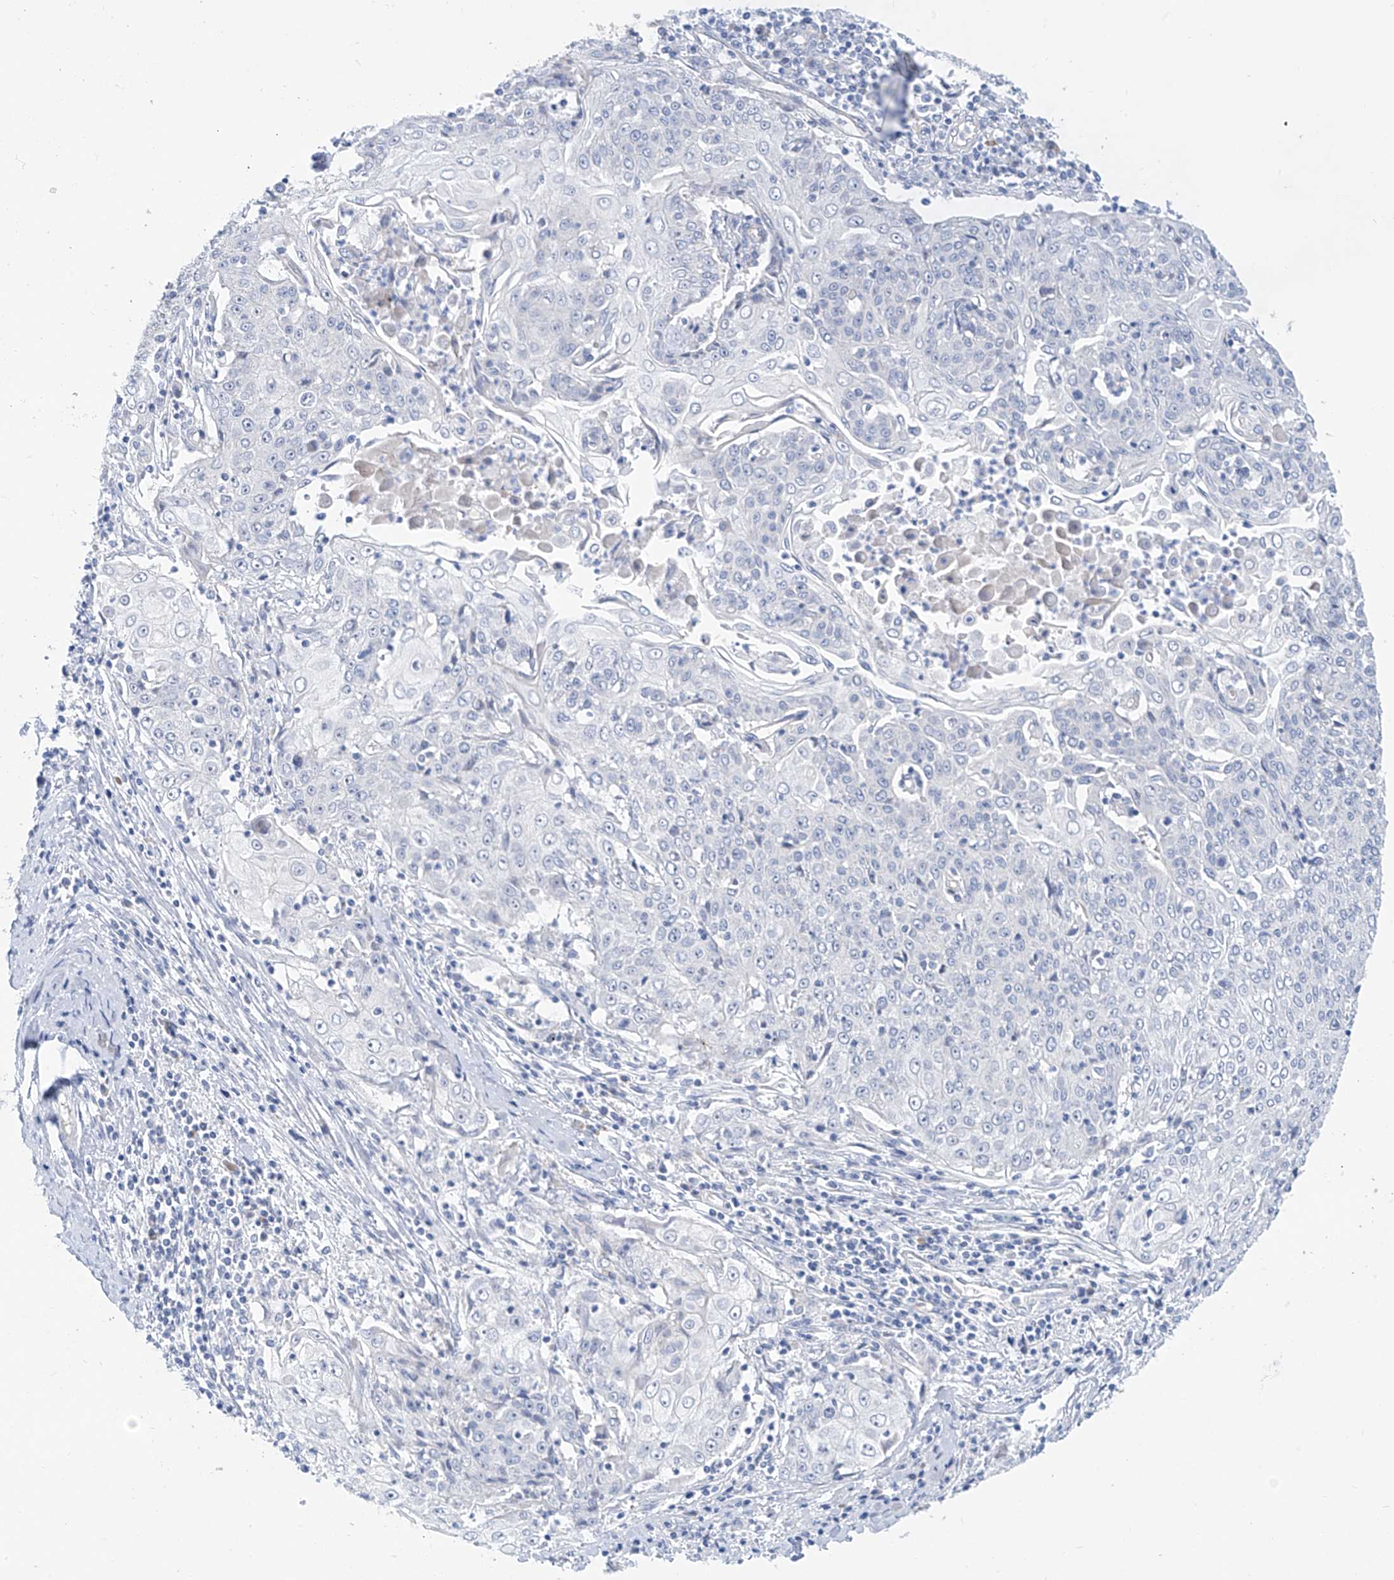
{"staining": {"intensity": "negative", "quantity": "none", "location": "none"}, "tissue": "cervical cancer", "cell_type": "Tumor cells", "image_type": "cancer", "snomed": [{"axis": "morphology", "description": "Squamous cell carcinoma, NOS"}, {"axis": "topography", "description": "Cervix"}], "caption": "There is no significant positivity in tumor cells of cervical cancer.", "gene": "PIK3C2B", "patient": {"sex": "female", "age": 48}}